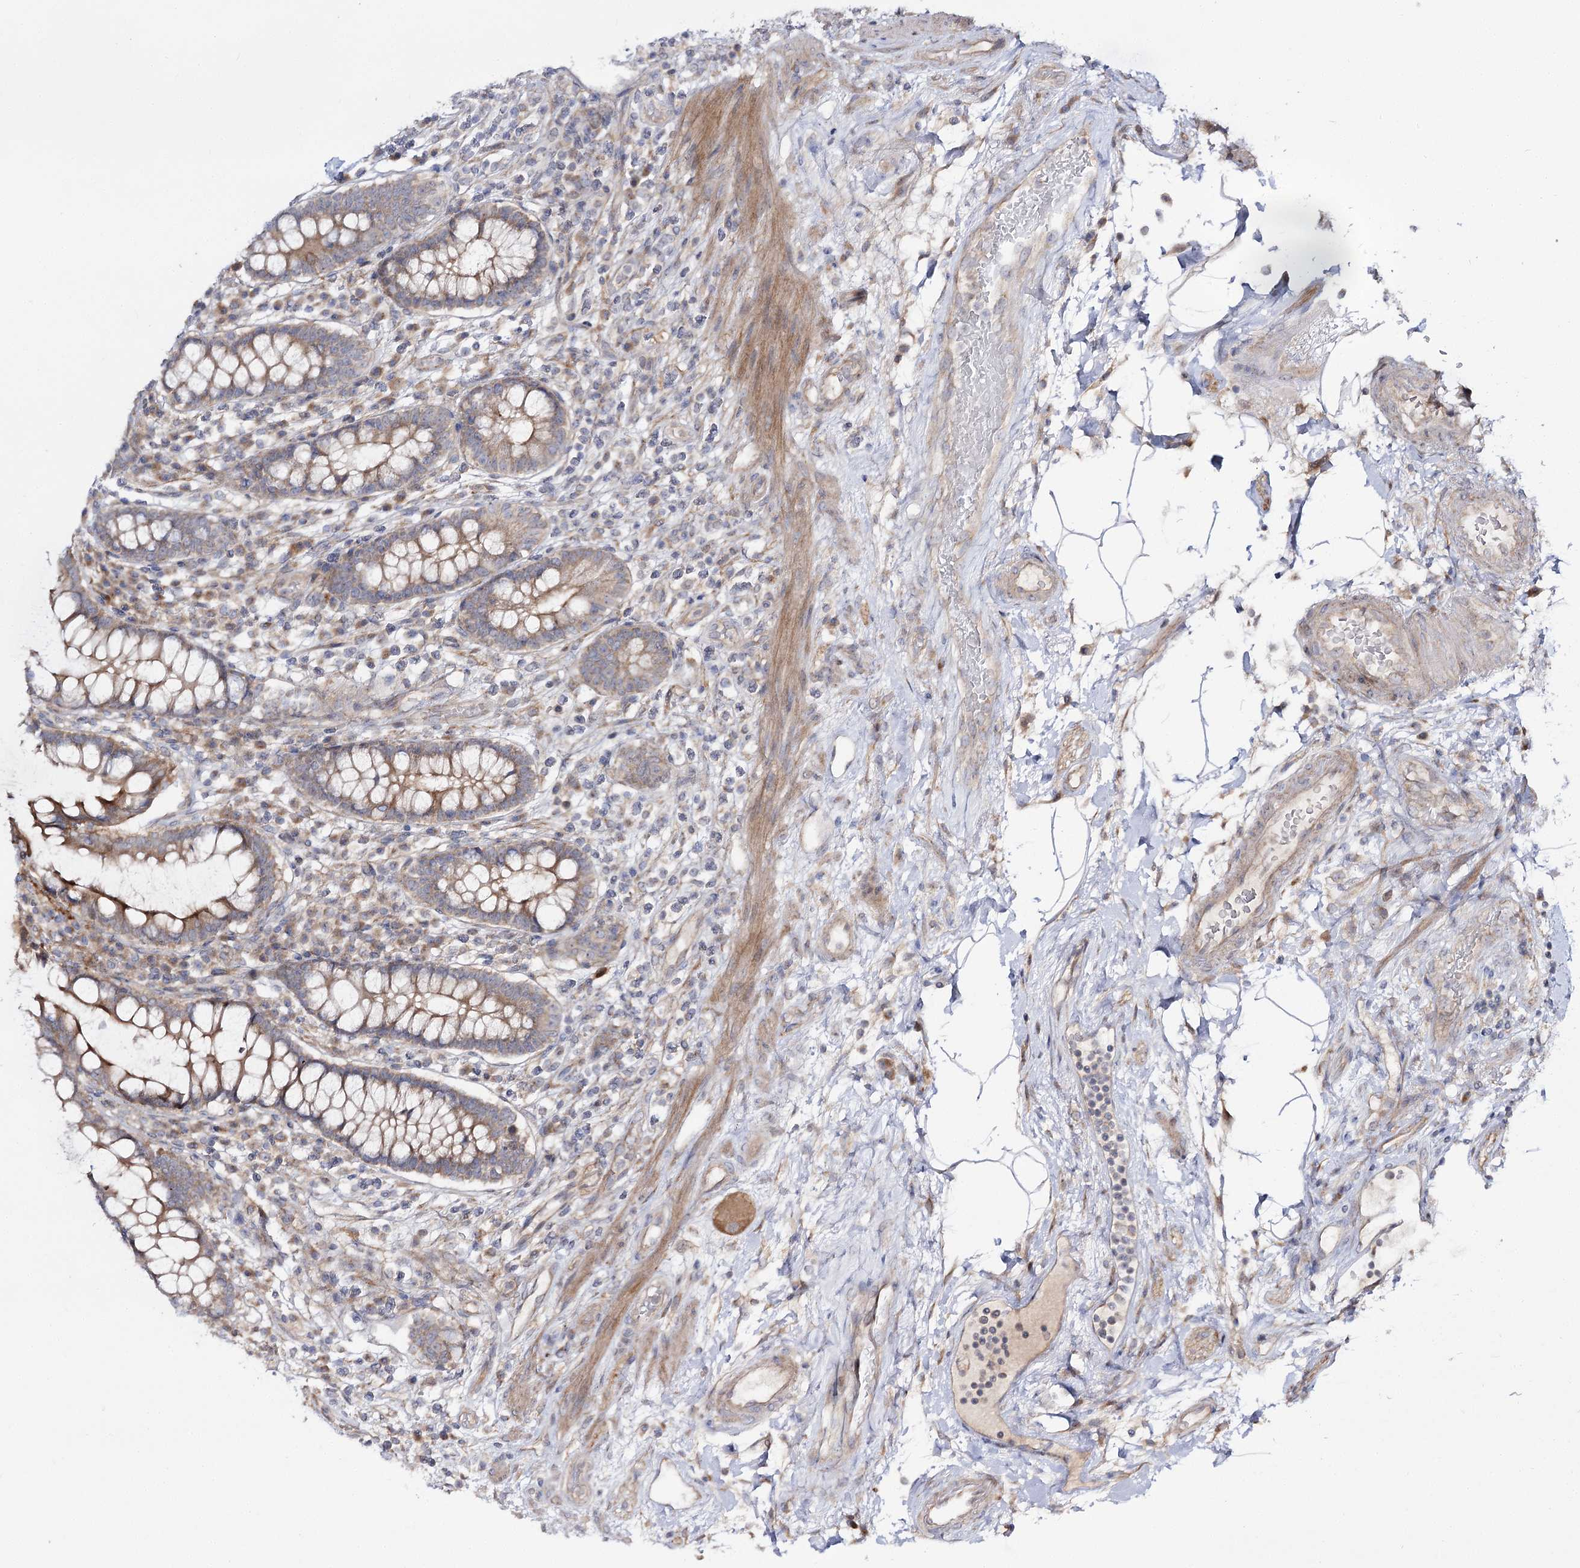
{"staining": {"intensity": "moderate", "quantity": ">75%", "location": "cytoplasmic/membranous"}, "tissue": "colon", "cell_type": "Endothelial cells", "image_type": "normal", "snomed": [{"axis": "morphology", "description": "Normal tissue, NOS"}, {"axis": "topography", "description": "Colon"}], "caption": "Immunohistochemistry histopathology image of benign colon: human colon stained using IHC displays medium levels of moderate protein expression localized specifically in the cytoplasmic/membranous of endothelial cells, appearing as a cytoplasmic/membranous brown color.", "gene": "C11orf80", "patient": {"sex": "female", "age": 79}}